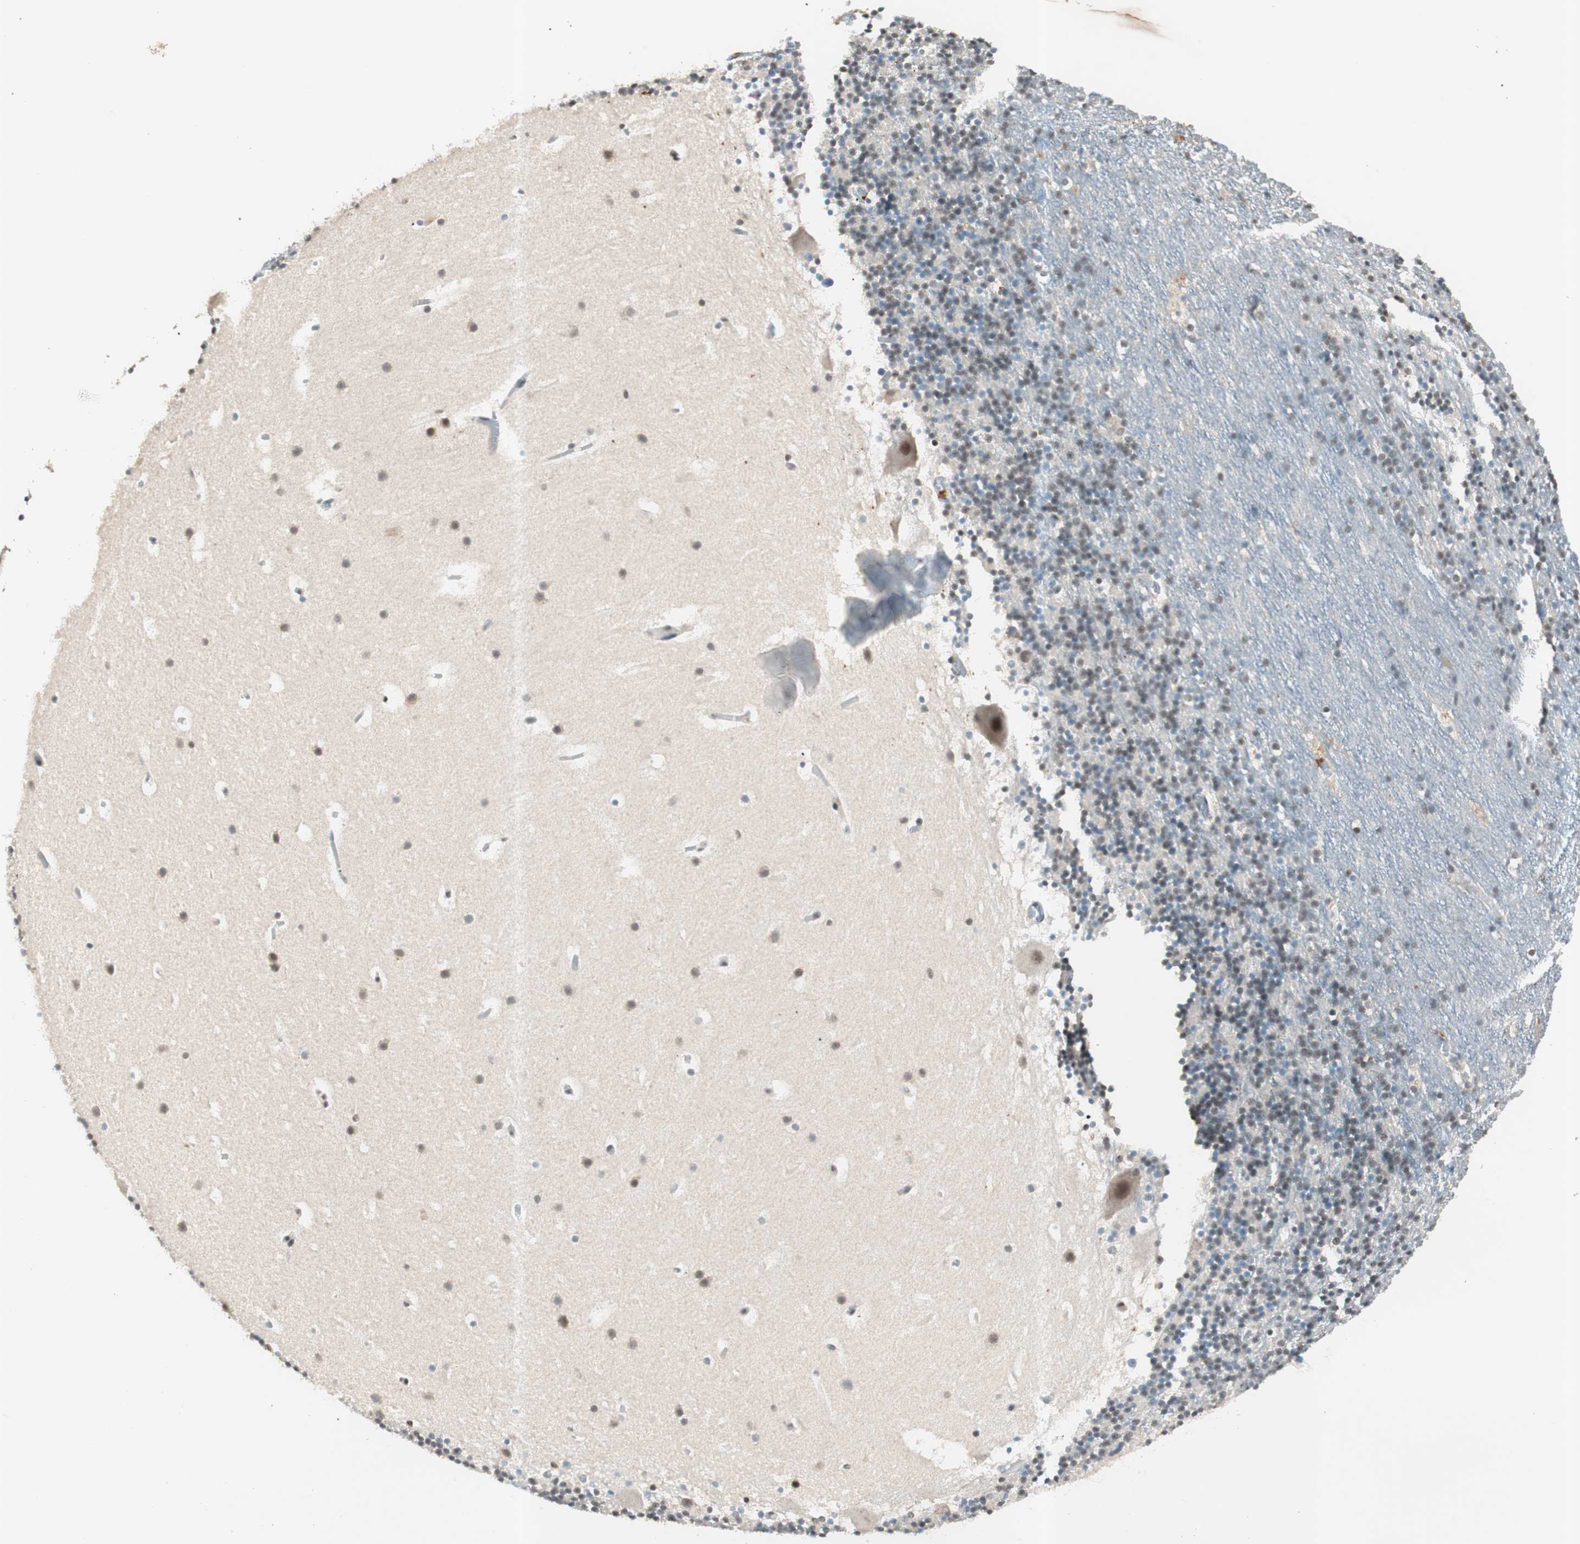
{"staining": {"intensity": "weak", "quantity": "25%-75%", "location": "nuclear"}, "tissue": "cerebellum", "cell_type": "Cells in granular layer", "image_type": "normal", "snomed": [{"axis": "morphology", "description": "Normal tissue, NOS"}, {"axis": "topography", "description": "Cerebellum"}], "caption": "Immunohistochemistry (IHC) of unremarkable cerebellum reveals low levels of weak nuclear positivity in about 25%-75% of cells in granular layer.", "gene": "NFRKB", "patient": {"sex": "male", "age": 45}}